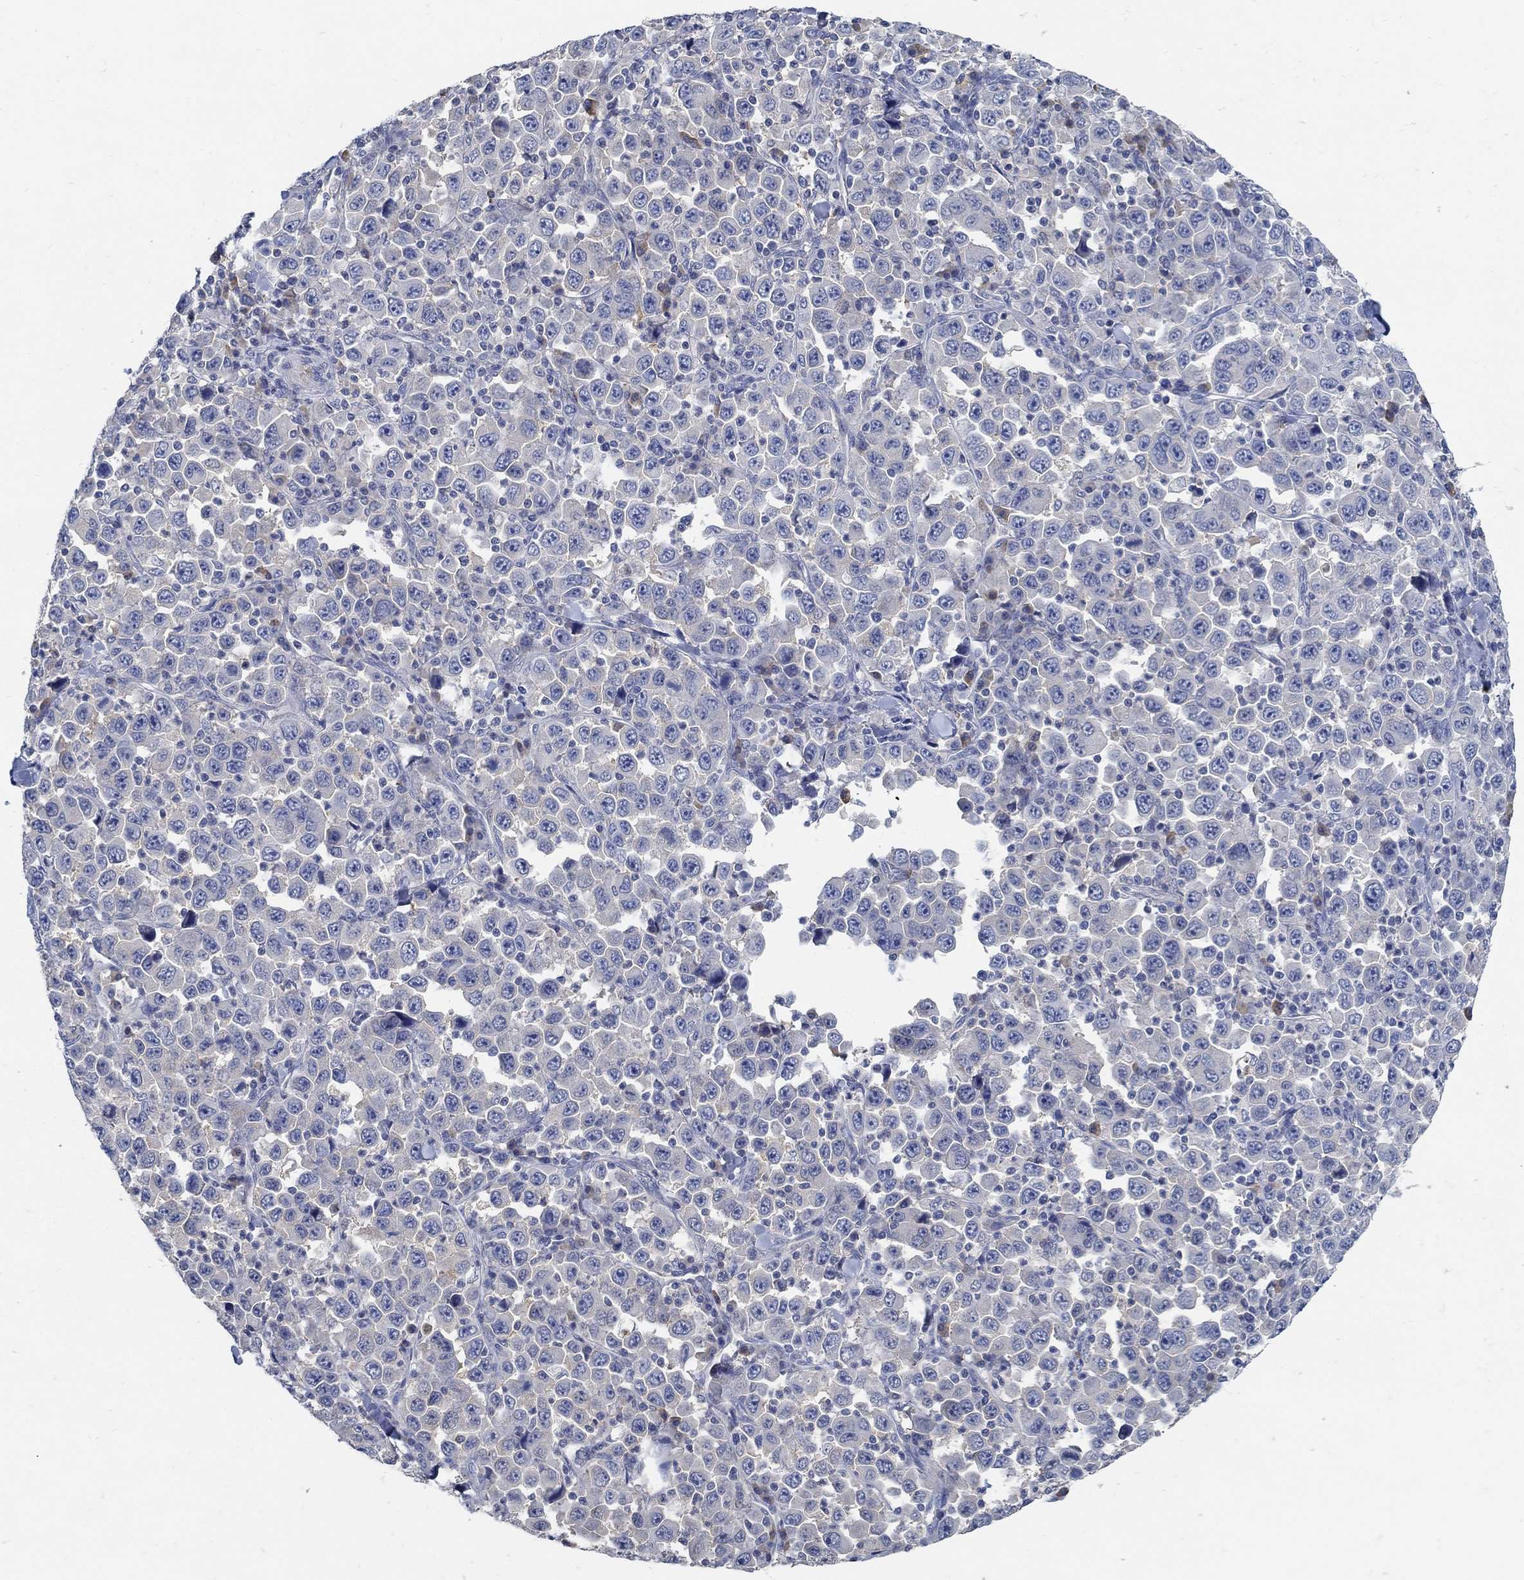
{"staining": {"intensity": "negative", "quantity": "none", "location": "none"}, "tissue": "stomach cancer", "cell_type": "Tumor cells", "image_type": "cancer", "snomed": [{"axis": "morphology", "description": "Normal tissue, NOS"}, {"axis": "morphology", "description": "Adenocarcinoma, NOS"}, {"axis": "topography", "description": "Stomach, upper"}, {"axis": "topography", "description": "Stomach"}], "caption": "High power microscopy image of an immunohistochemistry (IHC) micrograph of stomach adenocarcinoma, revealing no significant expression in tumor cells.", "gene": "PCDH11X", "patient": {"sex": "male", "age": 59}}